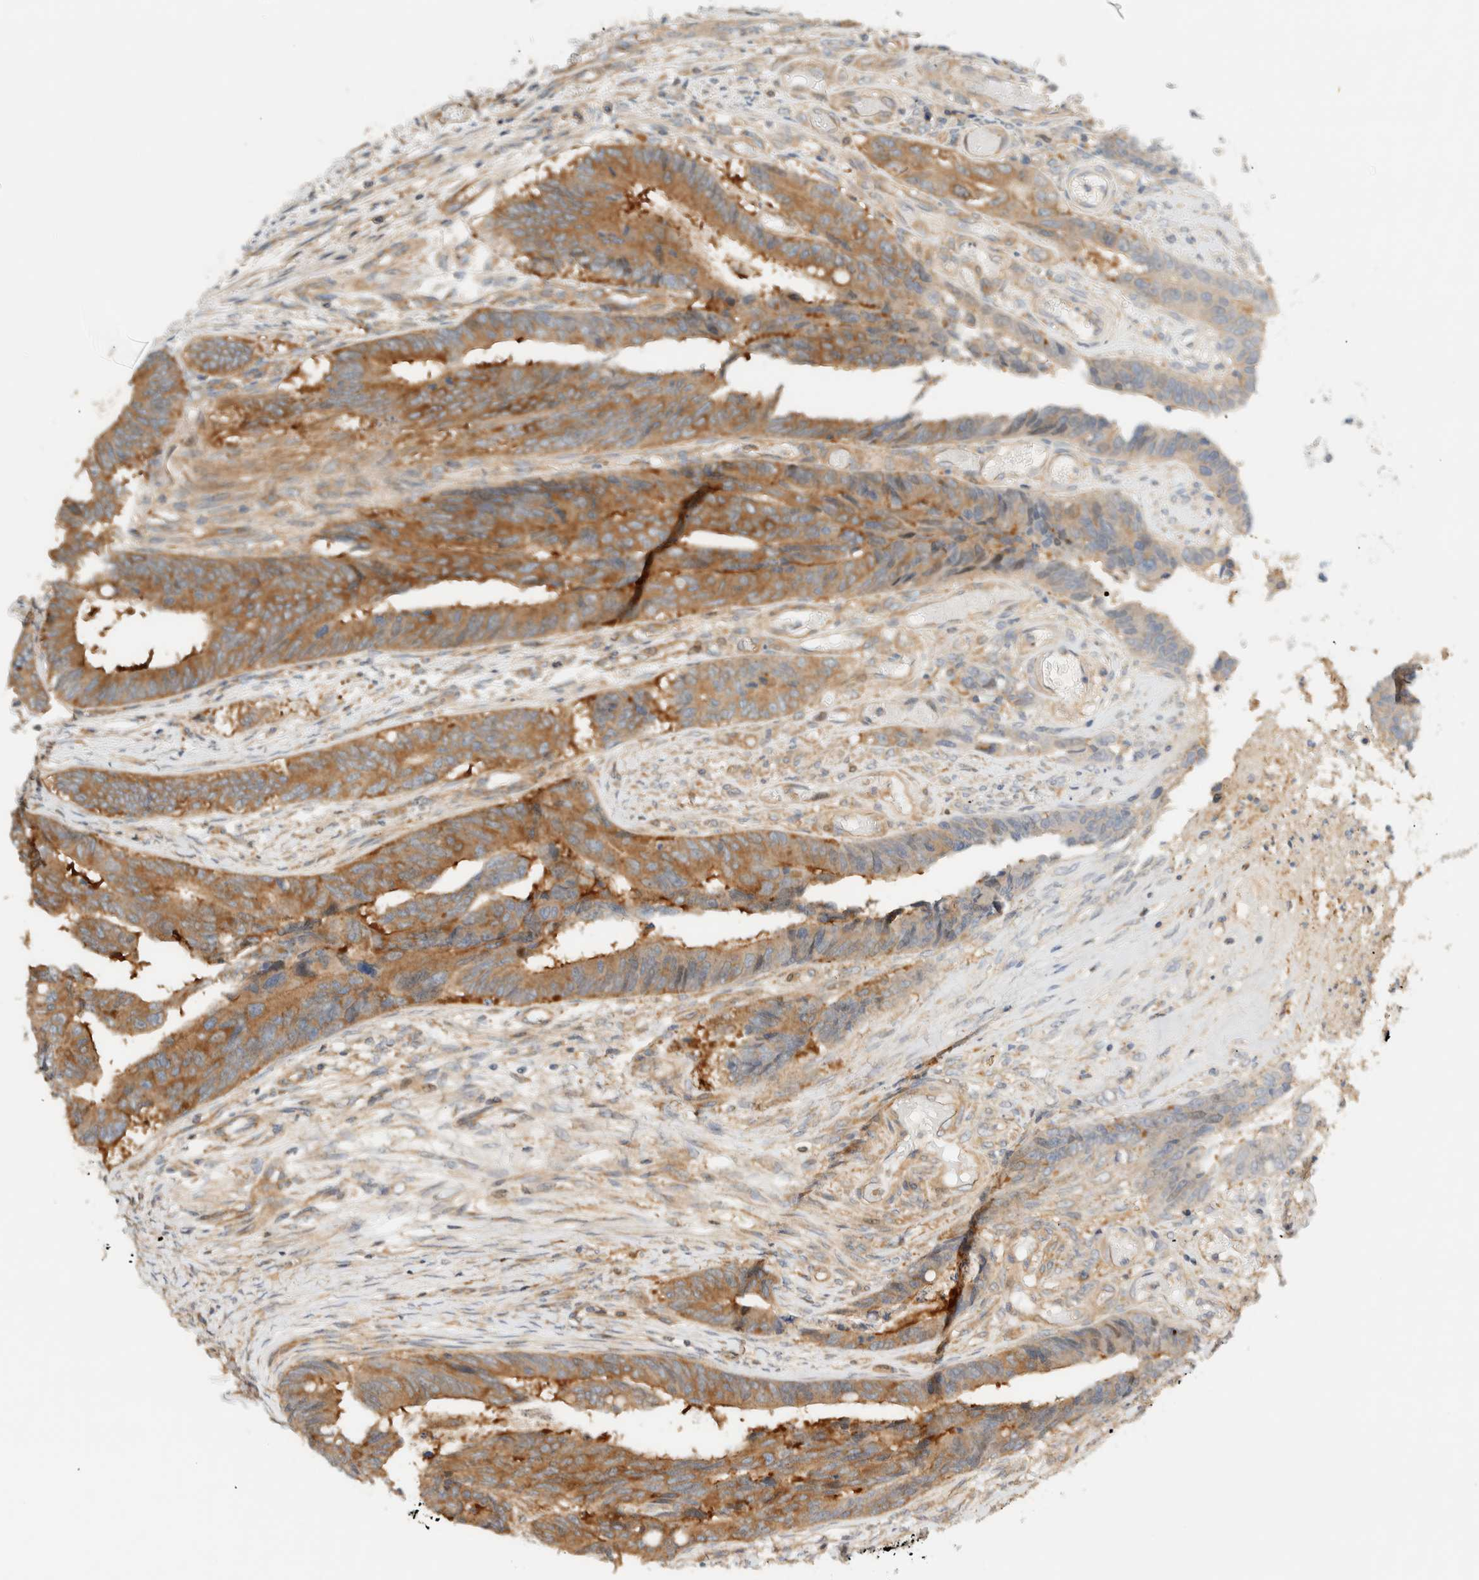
{"staining": {"intensity": "moderate", "quantity": ">75%", "location": "cytoplasmic/membranous"}, "tissue": "colorectal cancer", "cell_type": "Tumor cells", "image_type": "cancer", "snomed": [{"axis": "morphology", "description": "Adenocarcinoma, NOS"}, {"axis": "topography", "description": "Rectum"}], "caption": "Colorectal adenocarcinoma stained with a protein marker shows moderate staining in tumor cells.", "gene": "ARFGEF1", "patient": {"sex": "male", "age": 84}}